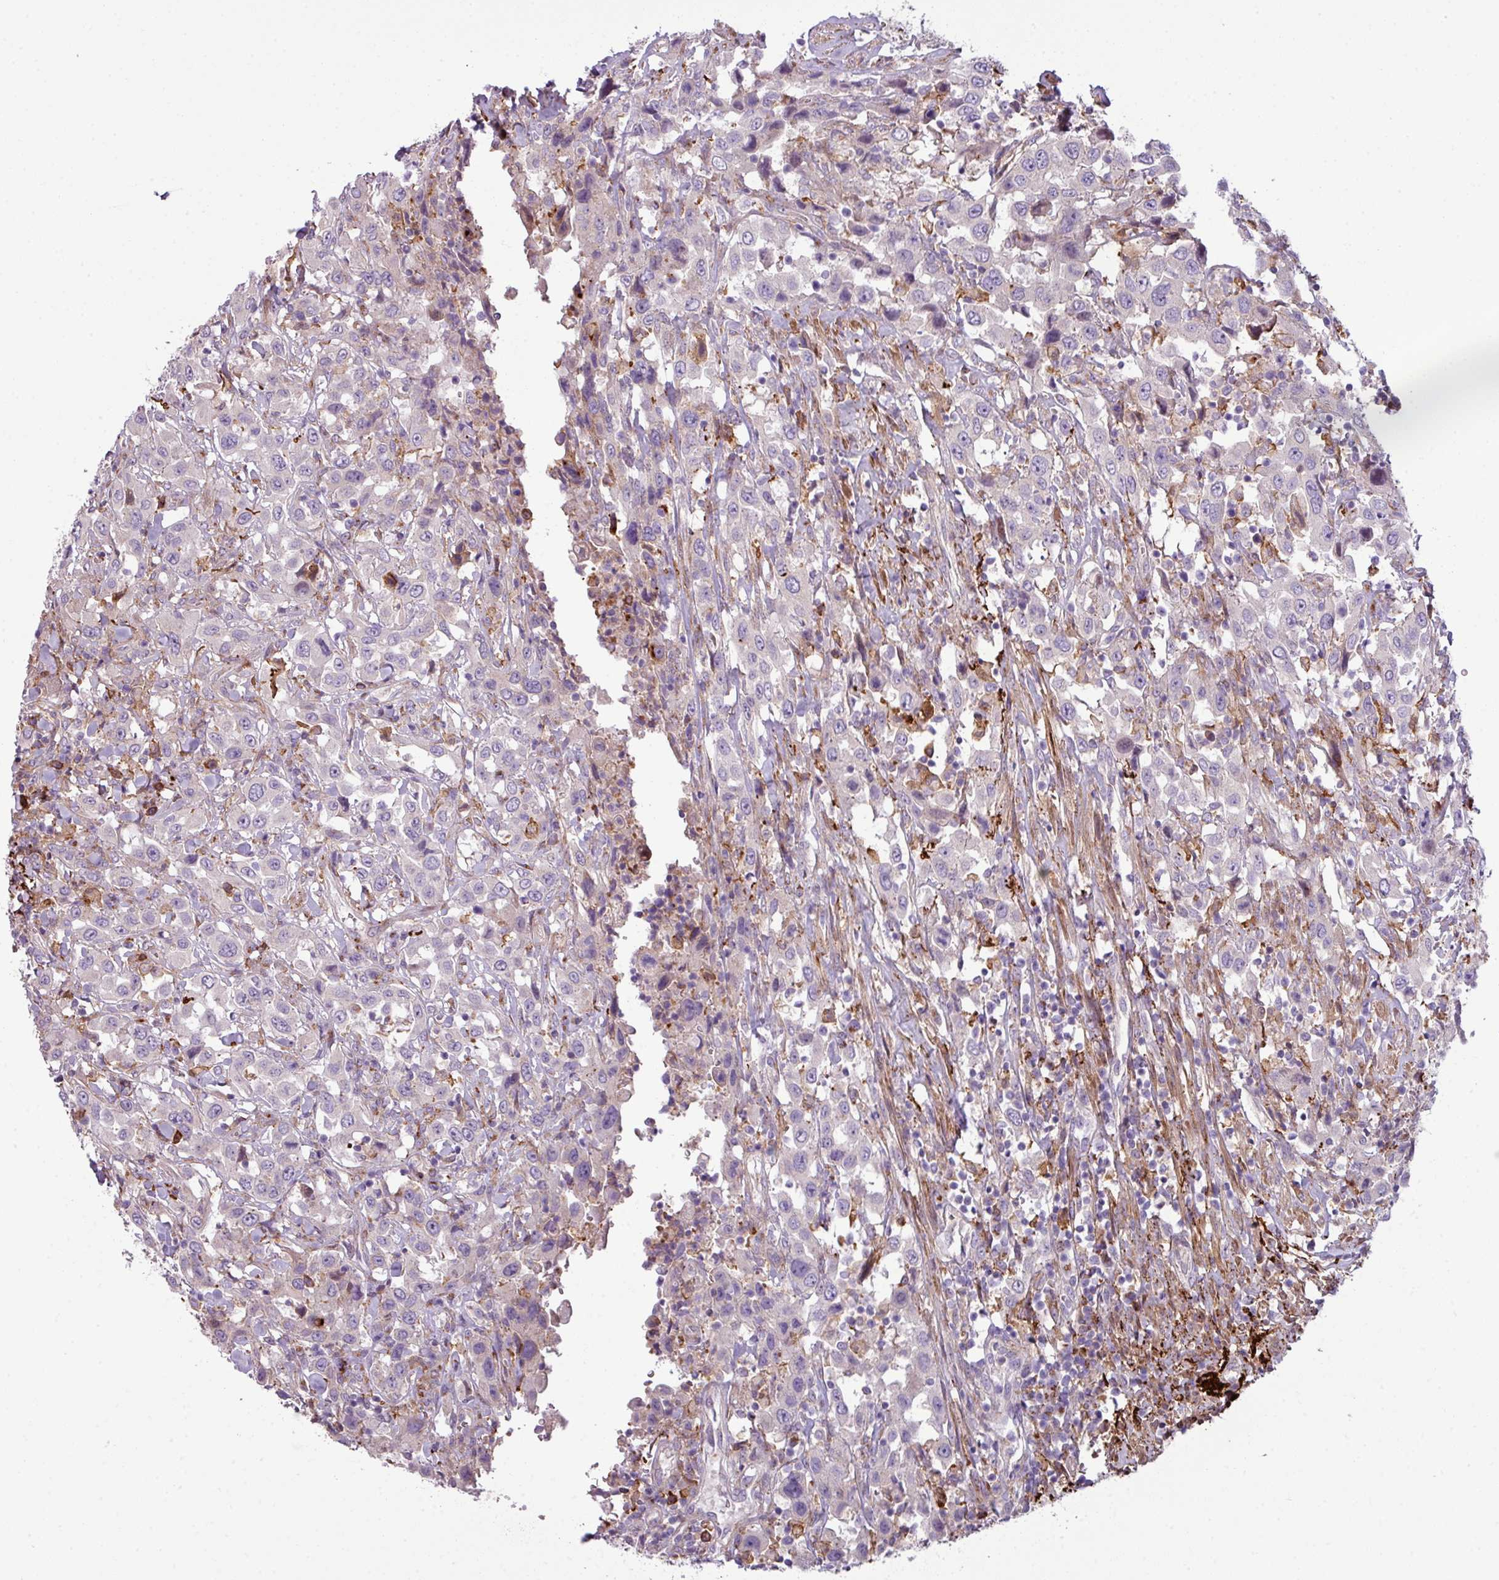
{"staining": {"intensity": "negative", "quantity": "none", "location": "none"}, "tissue": "urothelial cancer", "cell_type": "Tumor cells", "image_type": "cancer", "snomed": [{"axis": "morphology", "description": "Urothelial carcinoma, High grade"}, {"axis": "topography", "description": "Urinary bladder"}], "caption": "Immunohistochemistry (IHC) image of human urothelial carcinoma (high-grade) stained for a protein (brown), which demonstrates no expression in tumor cells. Nuclei are stained in blue.", "gene": "COL8A1", "patient": {"sex": "male", "age": 61}}